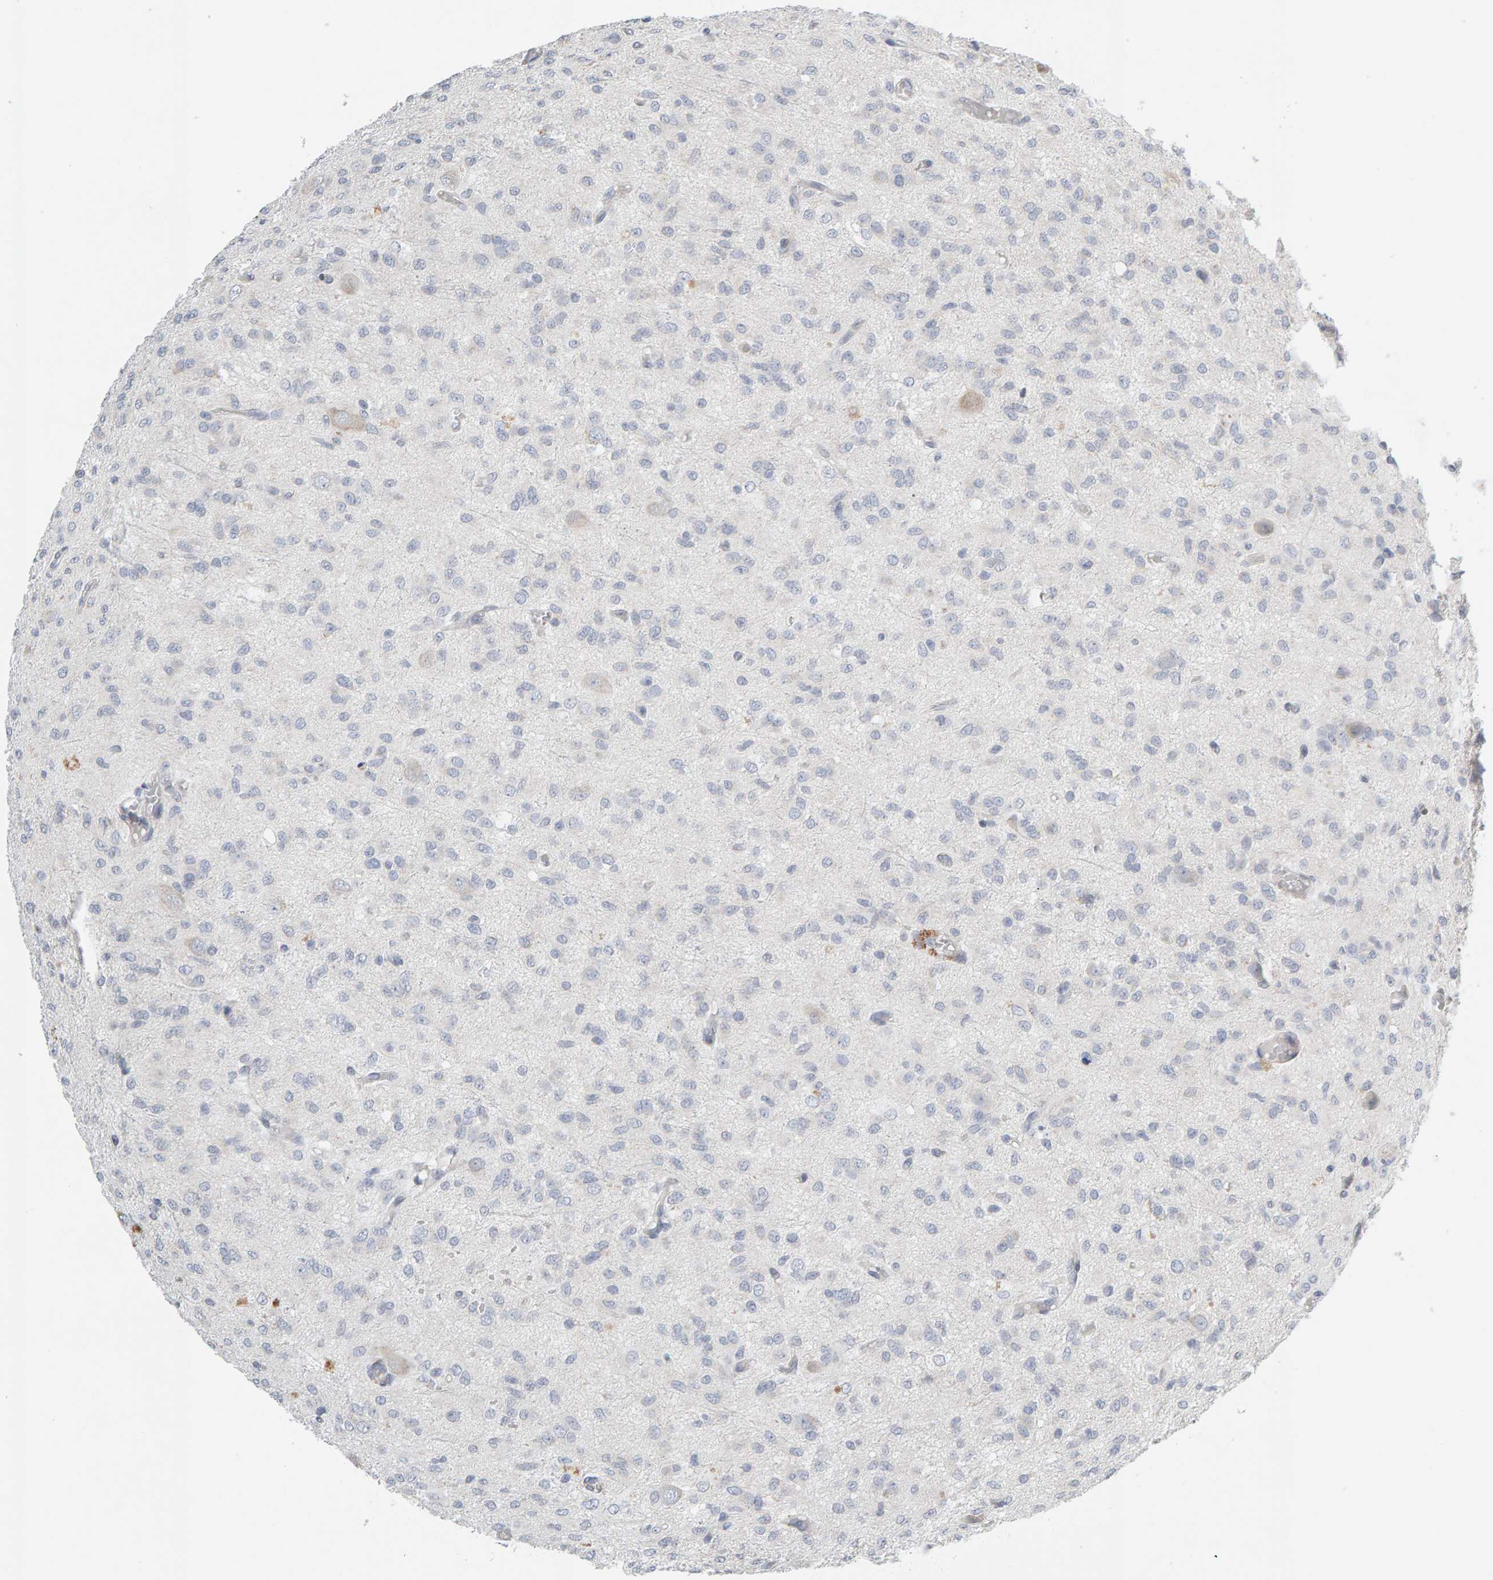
{"staining": {"intensity": "negative", "quantity": "none", "location": "none"}, "tissue": "glioma", "cell_type": "Tumor cells", "image_type": "cancer", "snomed": [{"axis": "morphology", "description": "Glioma, malignant, High grade"}, {"axis": "topography", "description": "Brain"}], "caption": "Tumor cells are negative for protein expression in human high-grade glioma (malignant).", "gene": "ENGASE", "patient": {"sex": "female", "age": 59}}